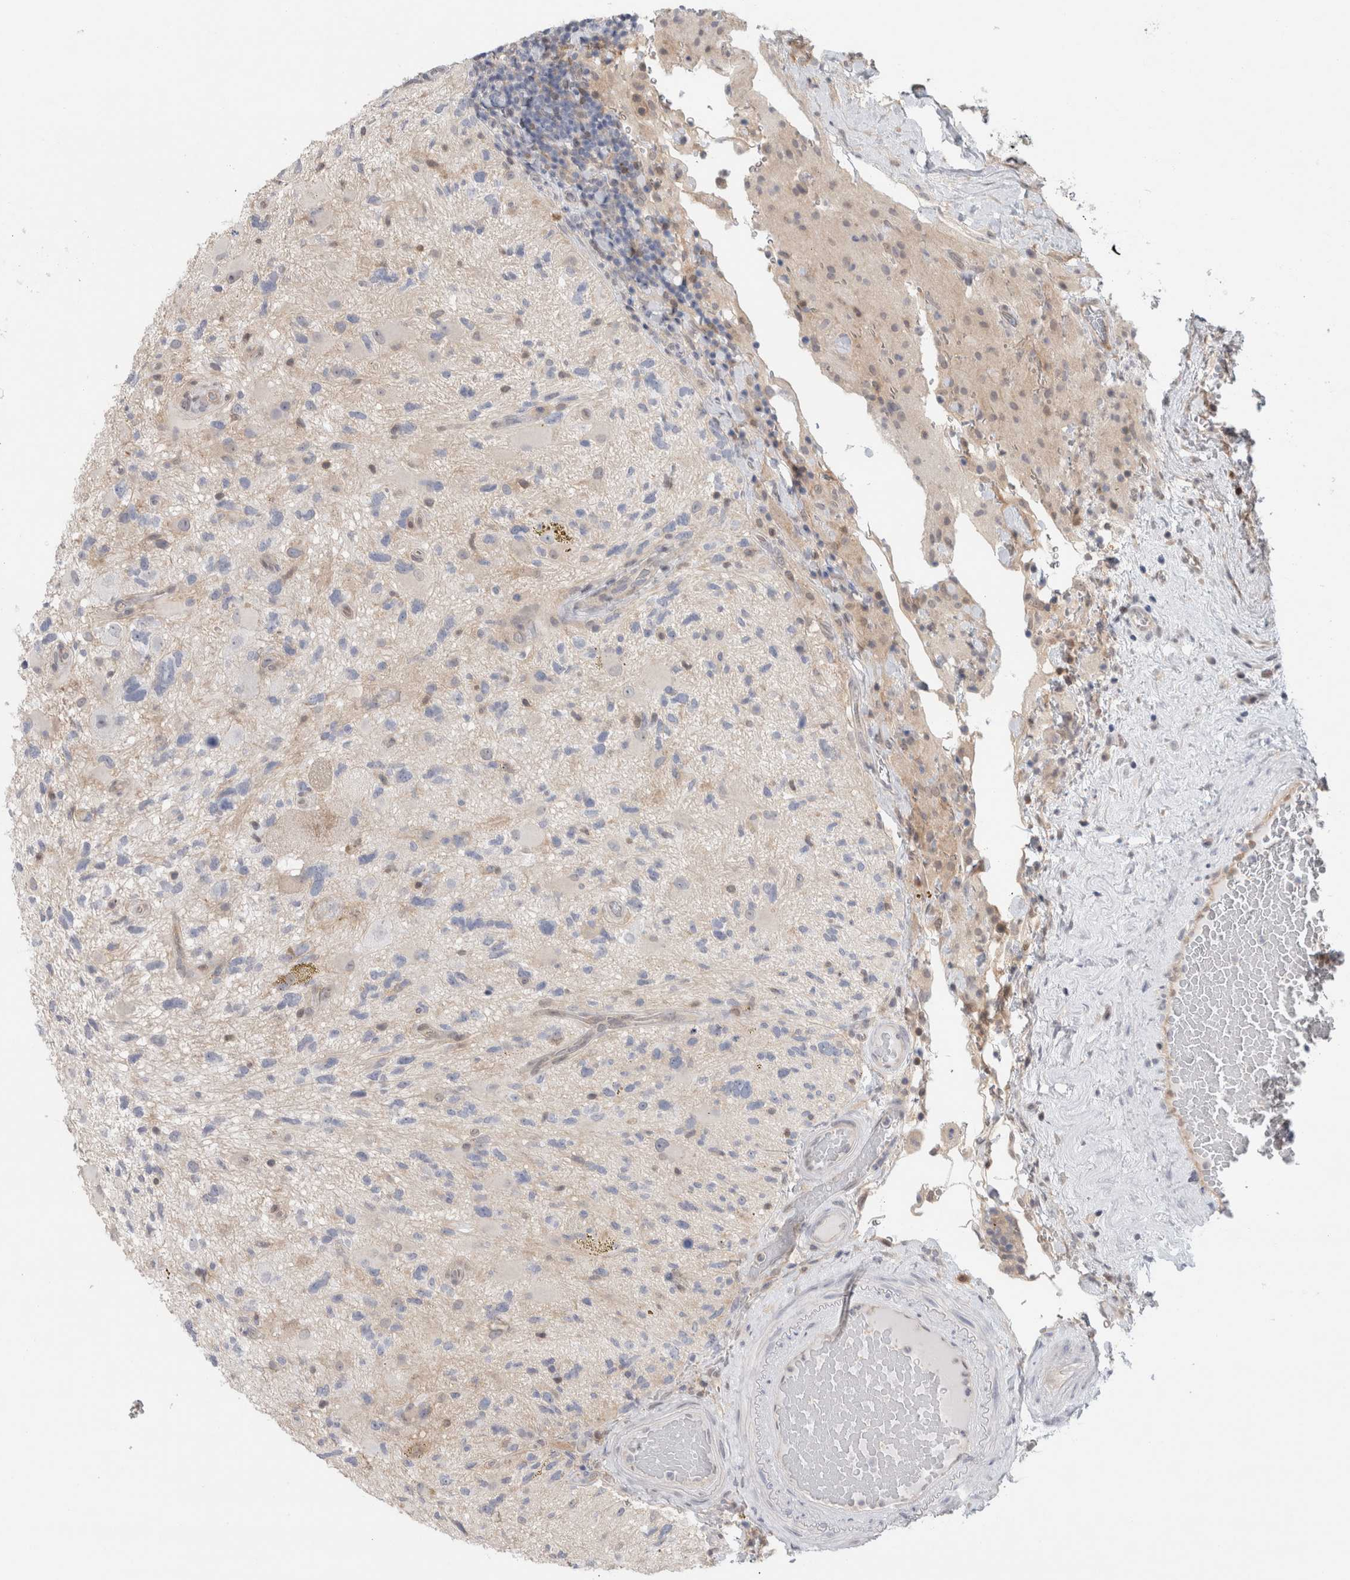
{"staining": {"intensity": "weak", "quantity": "<25%", "location": "cytoplasmic/membranous"}, "tissue": "glioma", "cell_type": "Tumor cells", "image_type": "cancer", "snomed": [{"axis": "morphology", "description": "Glioma, malignant, High grade"}, {"axis": "topography", "description": "Brain"}], "caption": "IHC histopathology image of neoplastic tissue: glioma stained with DAB demonstrates no significant protein positivity in tumor cells.", "gene": "CASP6", "patient": {"sex": "male", "age": 33}}